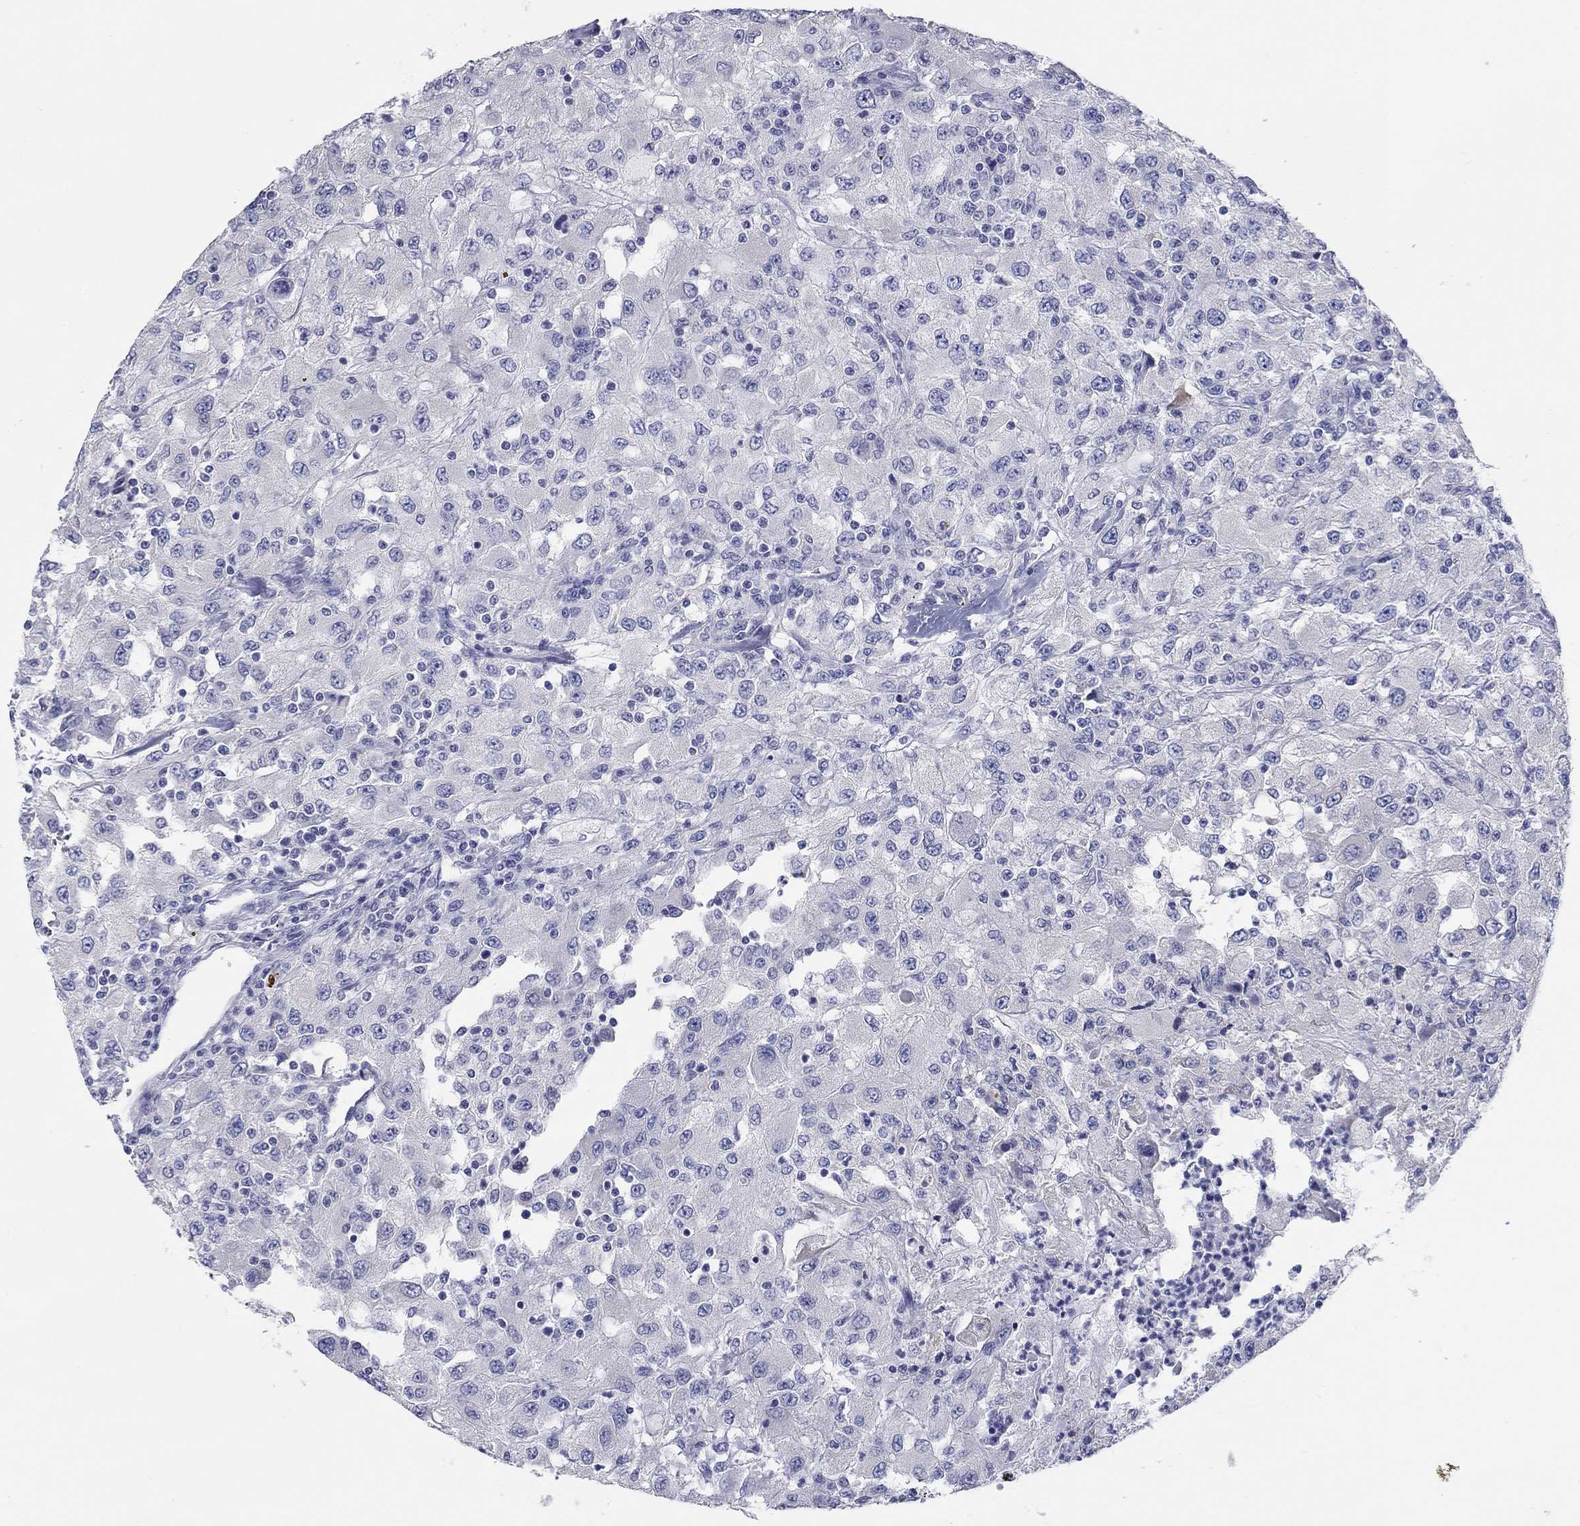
{"staining": {"intensity": "negative", "quantity": "none", "location": "none"}, "tissue": "renal cancer", "cell_type": "Tumor cells", "image_type": "cancer", "snomed": [{"axis": "morphology", "description": "Adenocarcinoma, NOS"}, {"axis": "topography", "description": "Kidney"}], "caption": "Tumor cells show no significant protein staining in adenocarcinoma (renal). Brightfield microscopy of IHC stained with DAB (brown) and hematoxylin (blue), captured at high magnification.", "gene": "LRRC4C", "patient": {"sex": "female", "age": 67}}